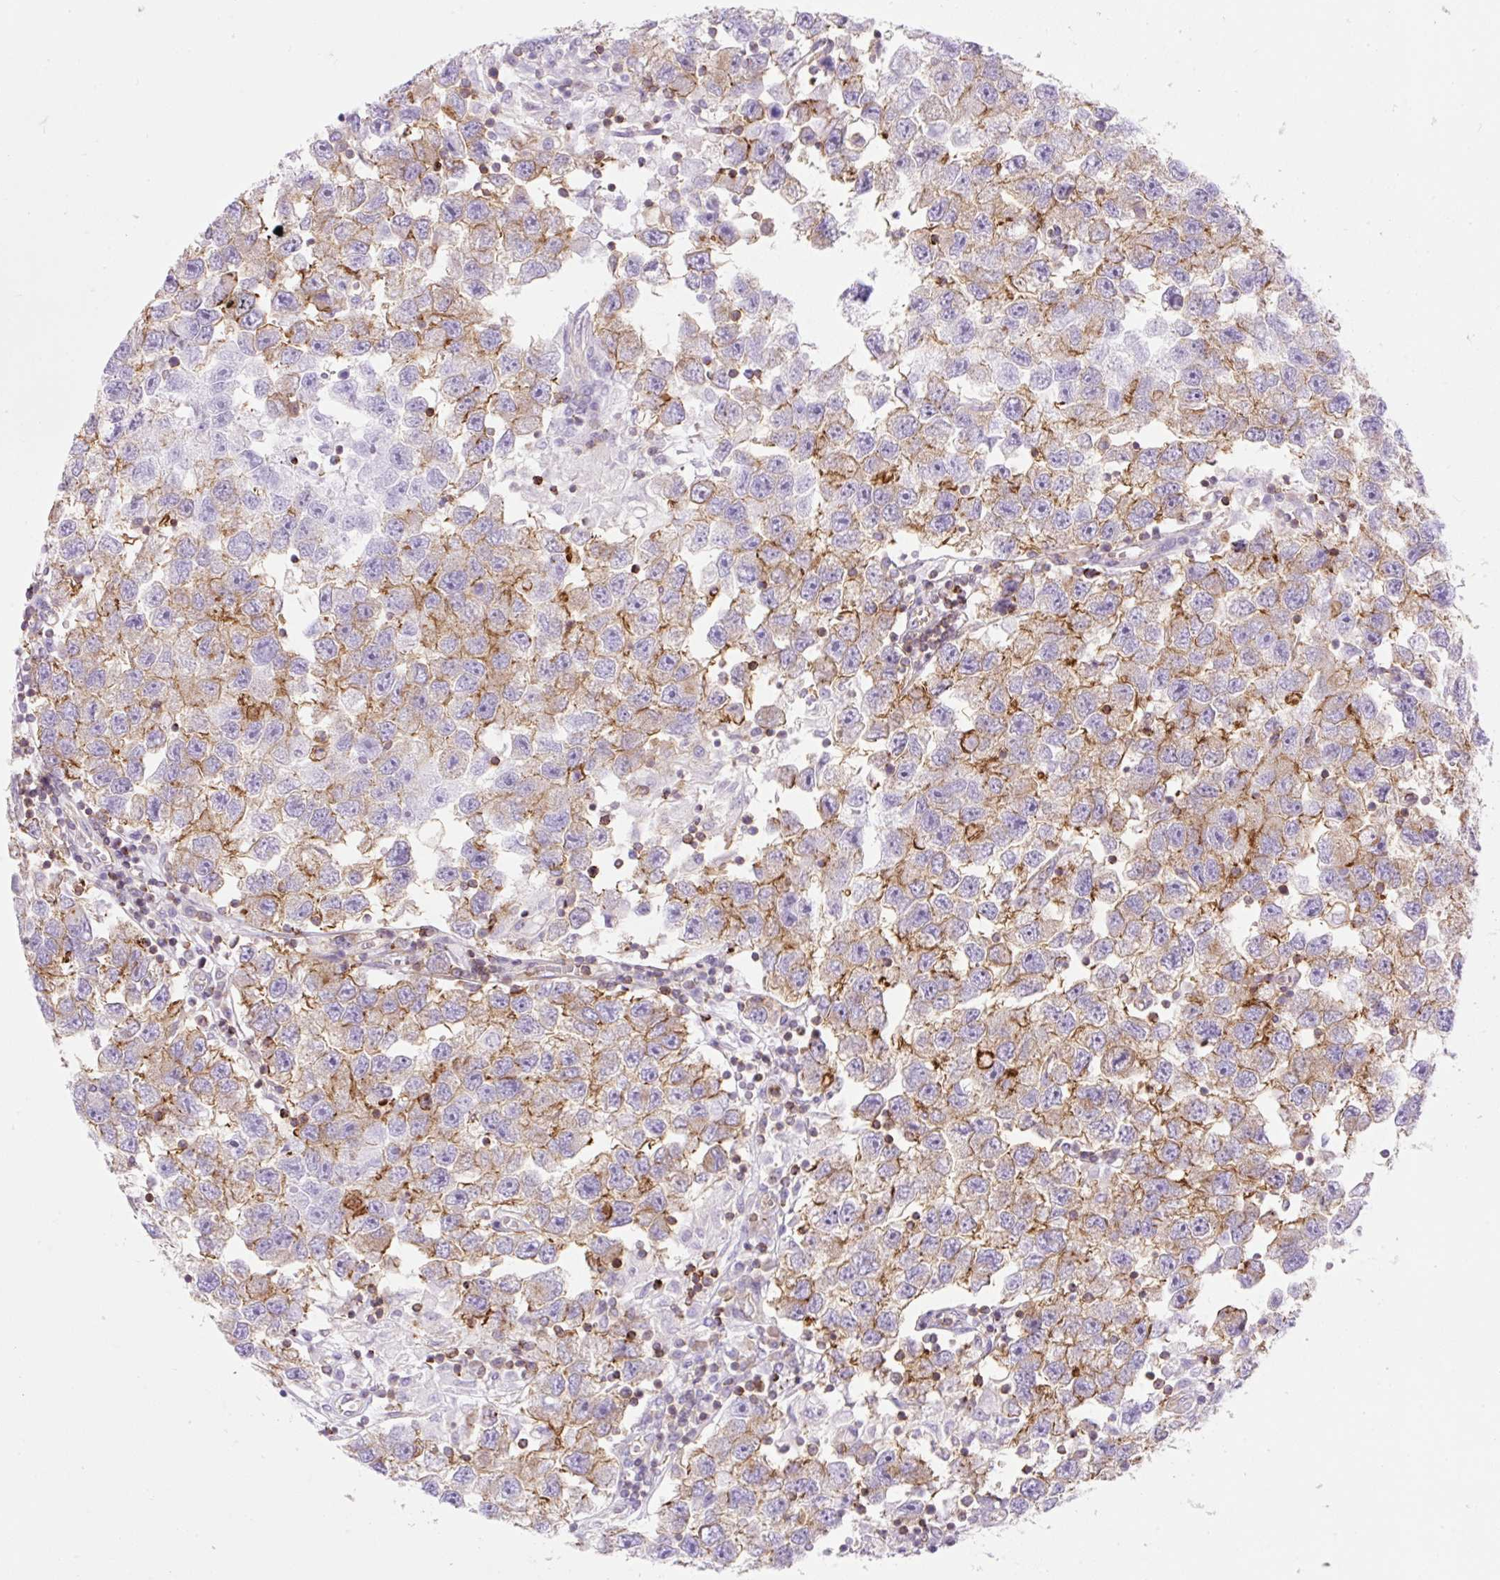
{"staining": {"intensity": "moderate", "quantity": "25%-75%", "location": "cytoplasmic/membranous"}, "tissue": "testis cancer", "cell_type": "Tumor cells", "image_type": "cancer", "snomed": [{"axis": "morphology", "description": "Seminoma, NOS"}, {"axis": "topography", "description": "Testis"}], "caption": "High-power microscopy captured an immunohistochemistry photomicrograph of seminoma (testis), revealing moderate cytoplasmic/membranous expression in about 25%-75% of tumor cells.", "gene": "DNM2", "patient": {"sex": "male", "age": 26}}